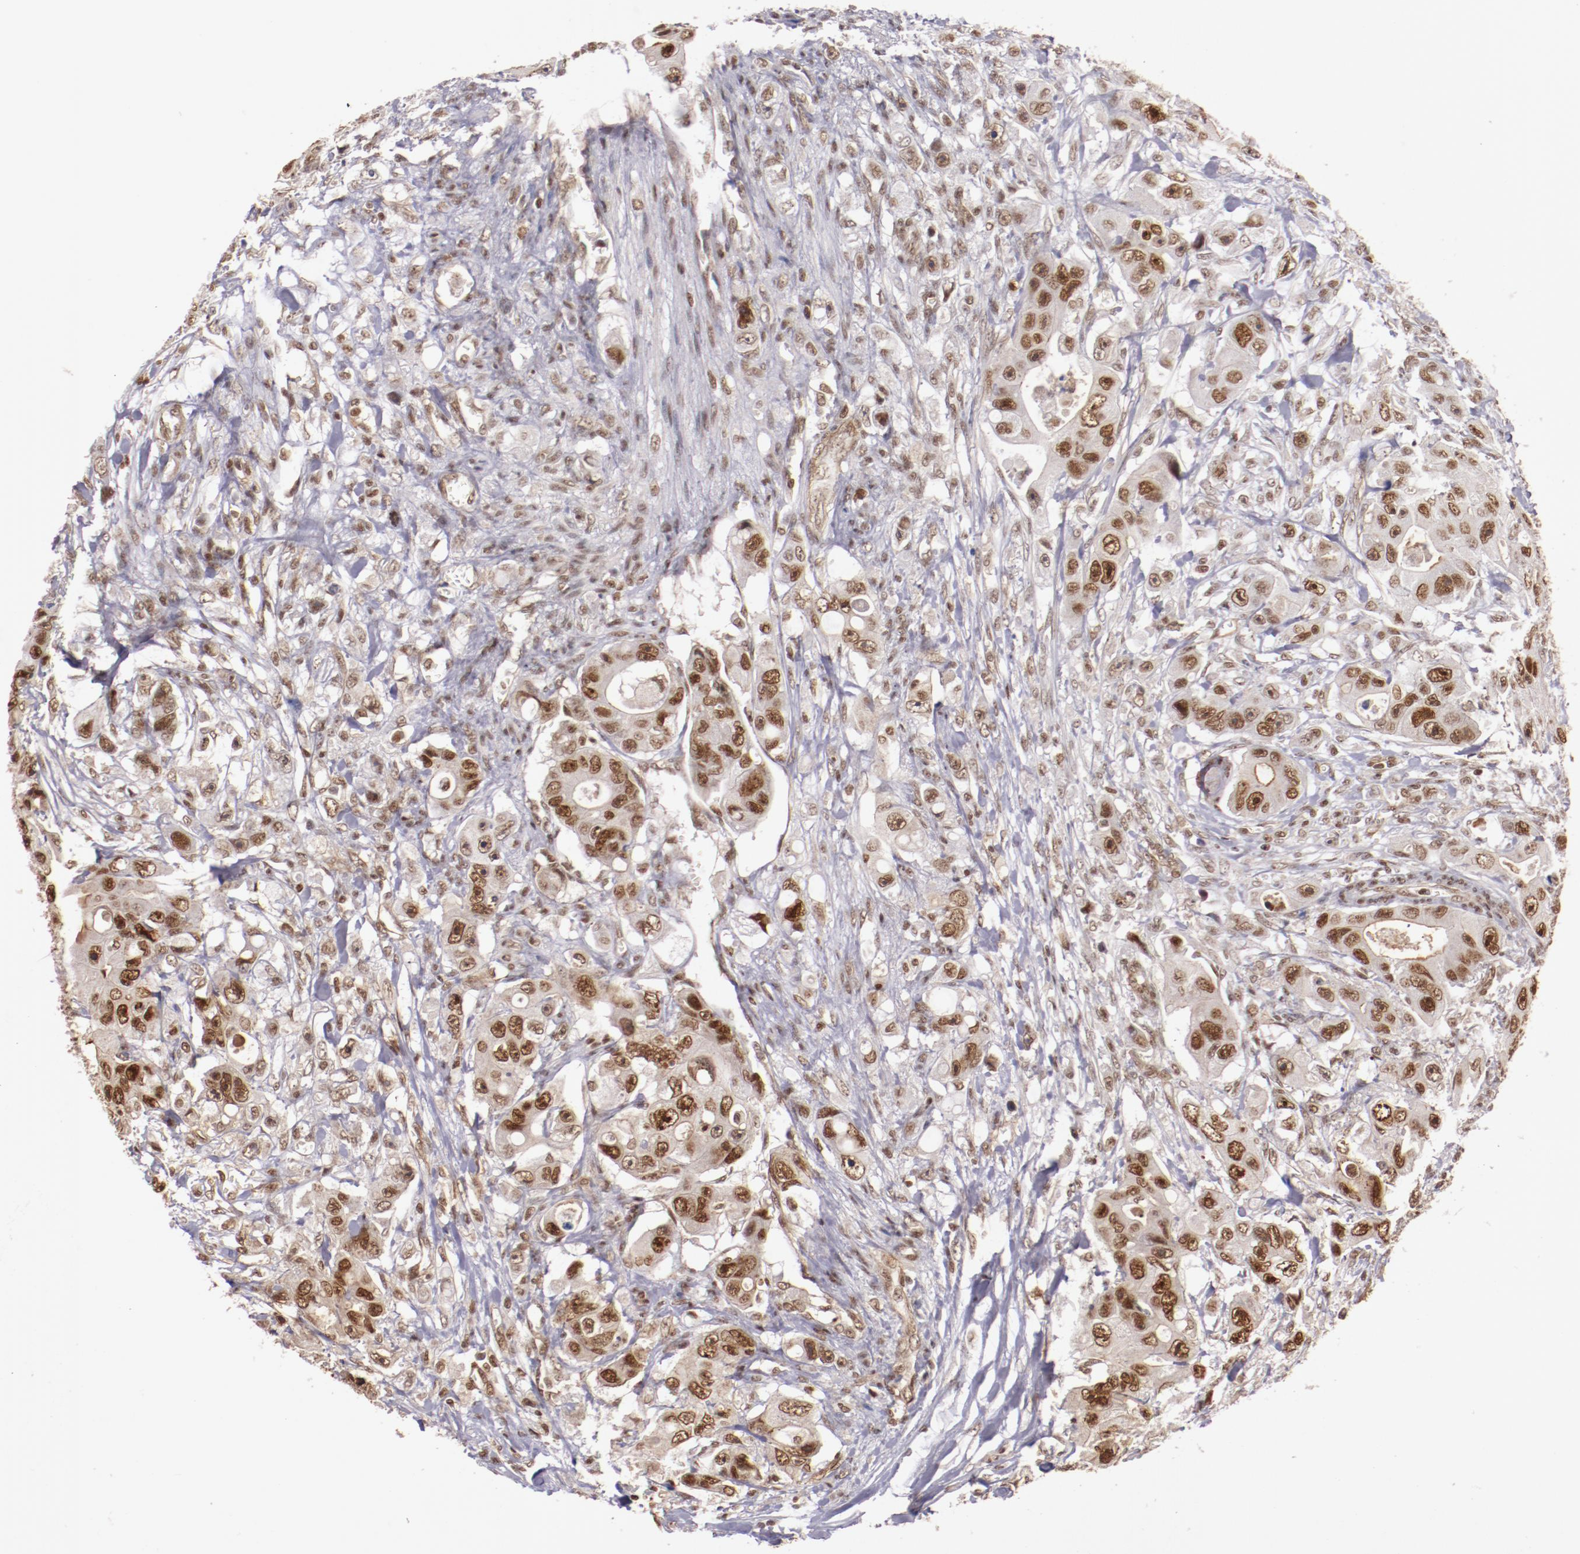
{"staining": {"intensity": "moderate", "quantity": ">75%", "location": "nuclear"}, "tissue": "colorectal cancer", "cell_type": "Tumor cells", "image_type": "cancer", "snomed": [{"axis": "morphology", "description": "Adenocarcinoma, NOS"}, {"axis": "topography", "description": "Colon"}], "caption": "This is a histology image of immunohistochemistry (IHC) staining of colorectal adenocarcinoma, which shows moderate staining in the nuclear of tumor cells.", "gene": "STAG2", "patient": {"sex": "female", "age": 46}}